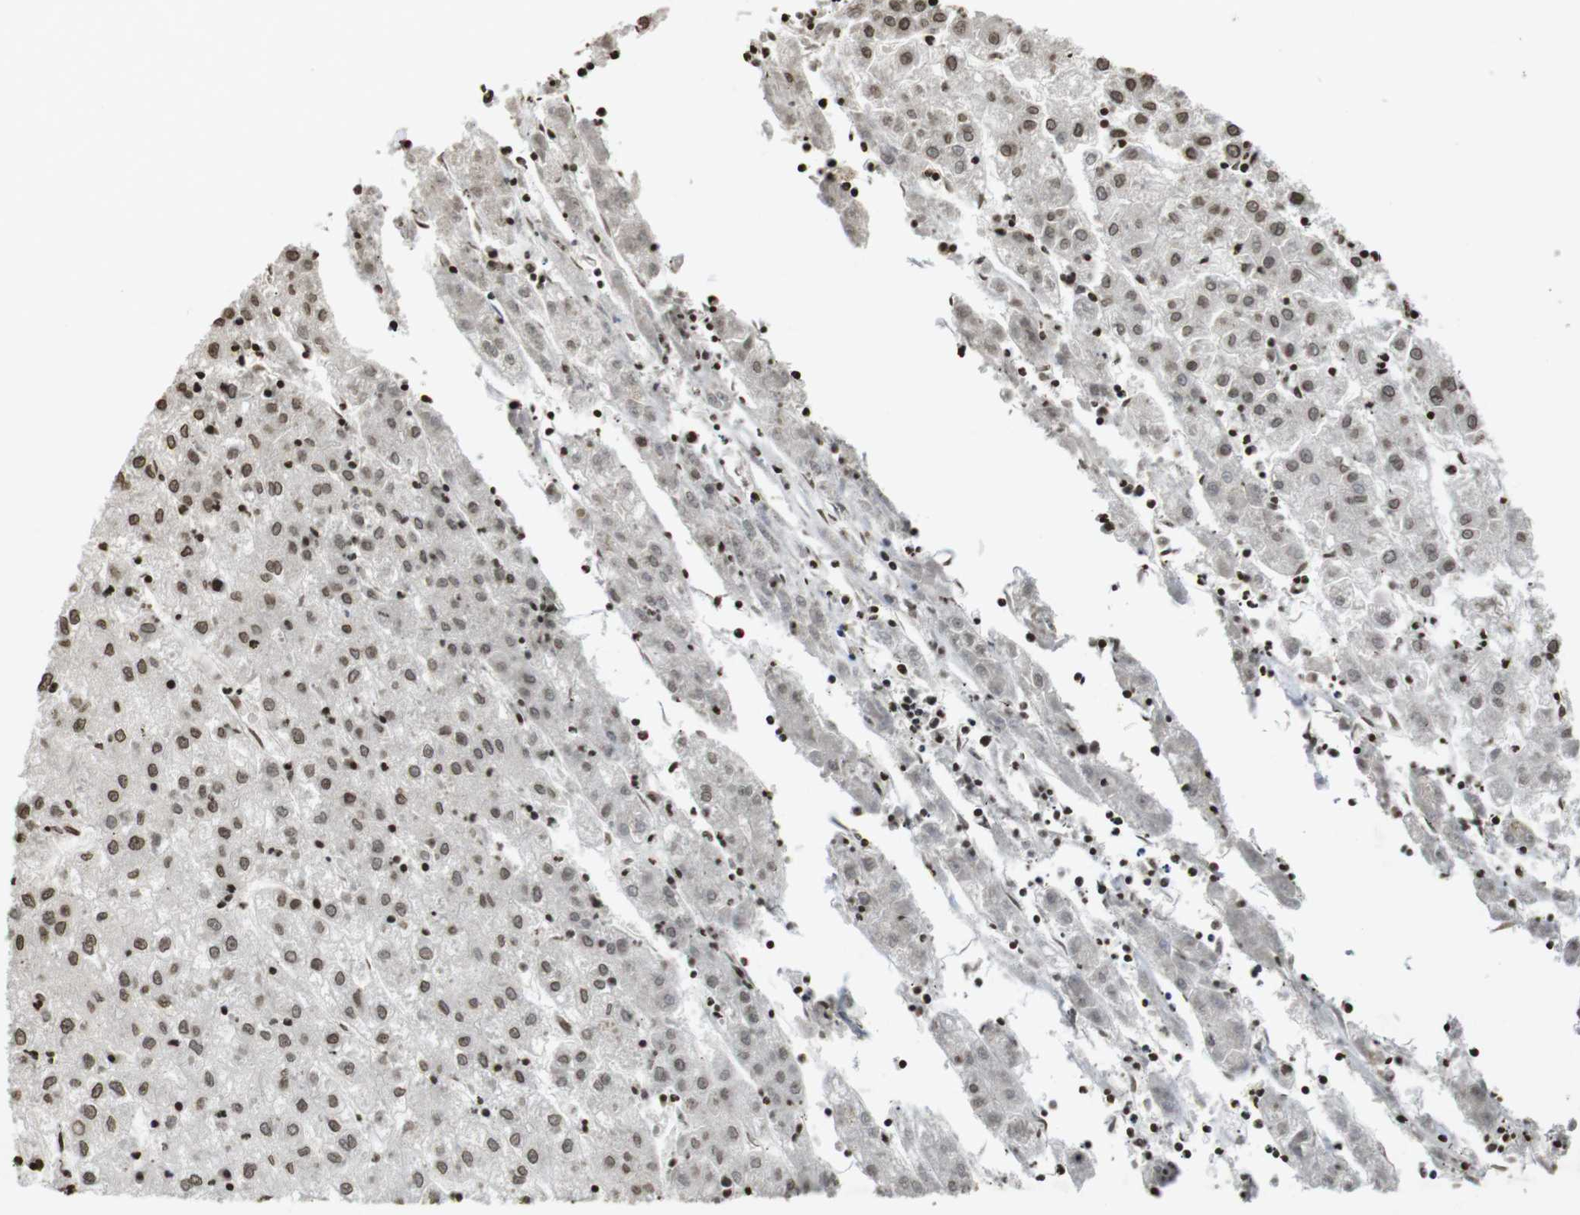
{"staining": {"intensity": "moderate", "quantity": "25%-75%", "location": "nuclear"}, "tissue": "liver cancer", "cell_type": "Tumor cells", "image_type": "cancer", "snomed": [{"axis": "morphology", "description": "Carcinoma, Hepatocellular, NOS"}, {"axis": "topography", "description": "Liver"}], "caption": "Liver cancer (hepatocellular carcinoma) stained with immunohistochemistry reveals moderate nuclear positivity in about 25%-75% of tumor cells.", "gene": "FOXA3", "patient": {"sex": "male", "age": 72}}